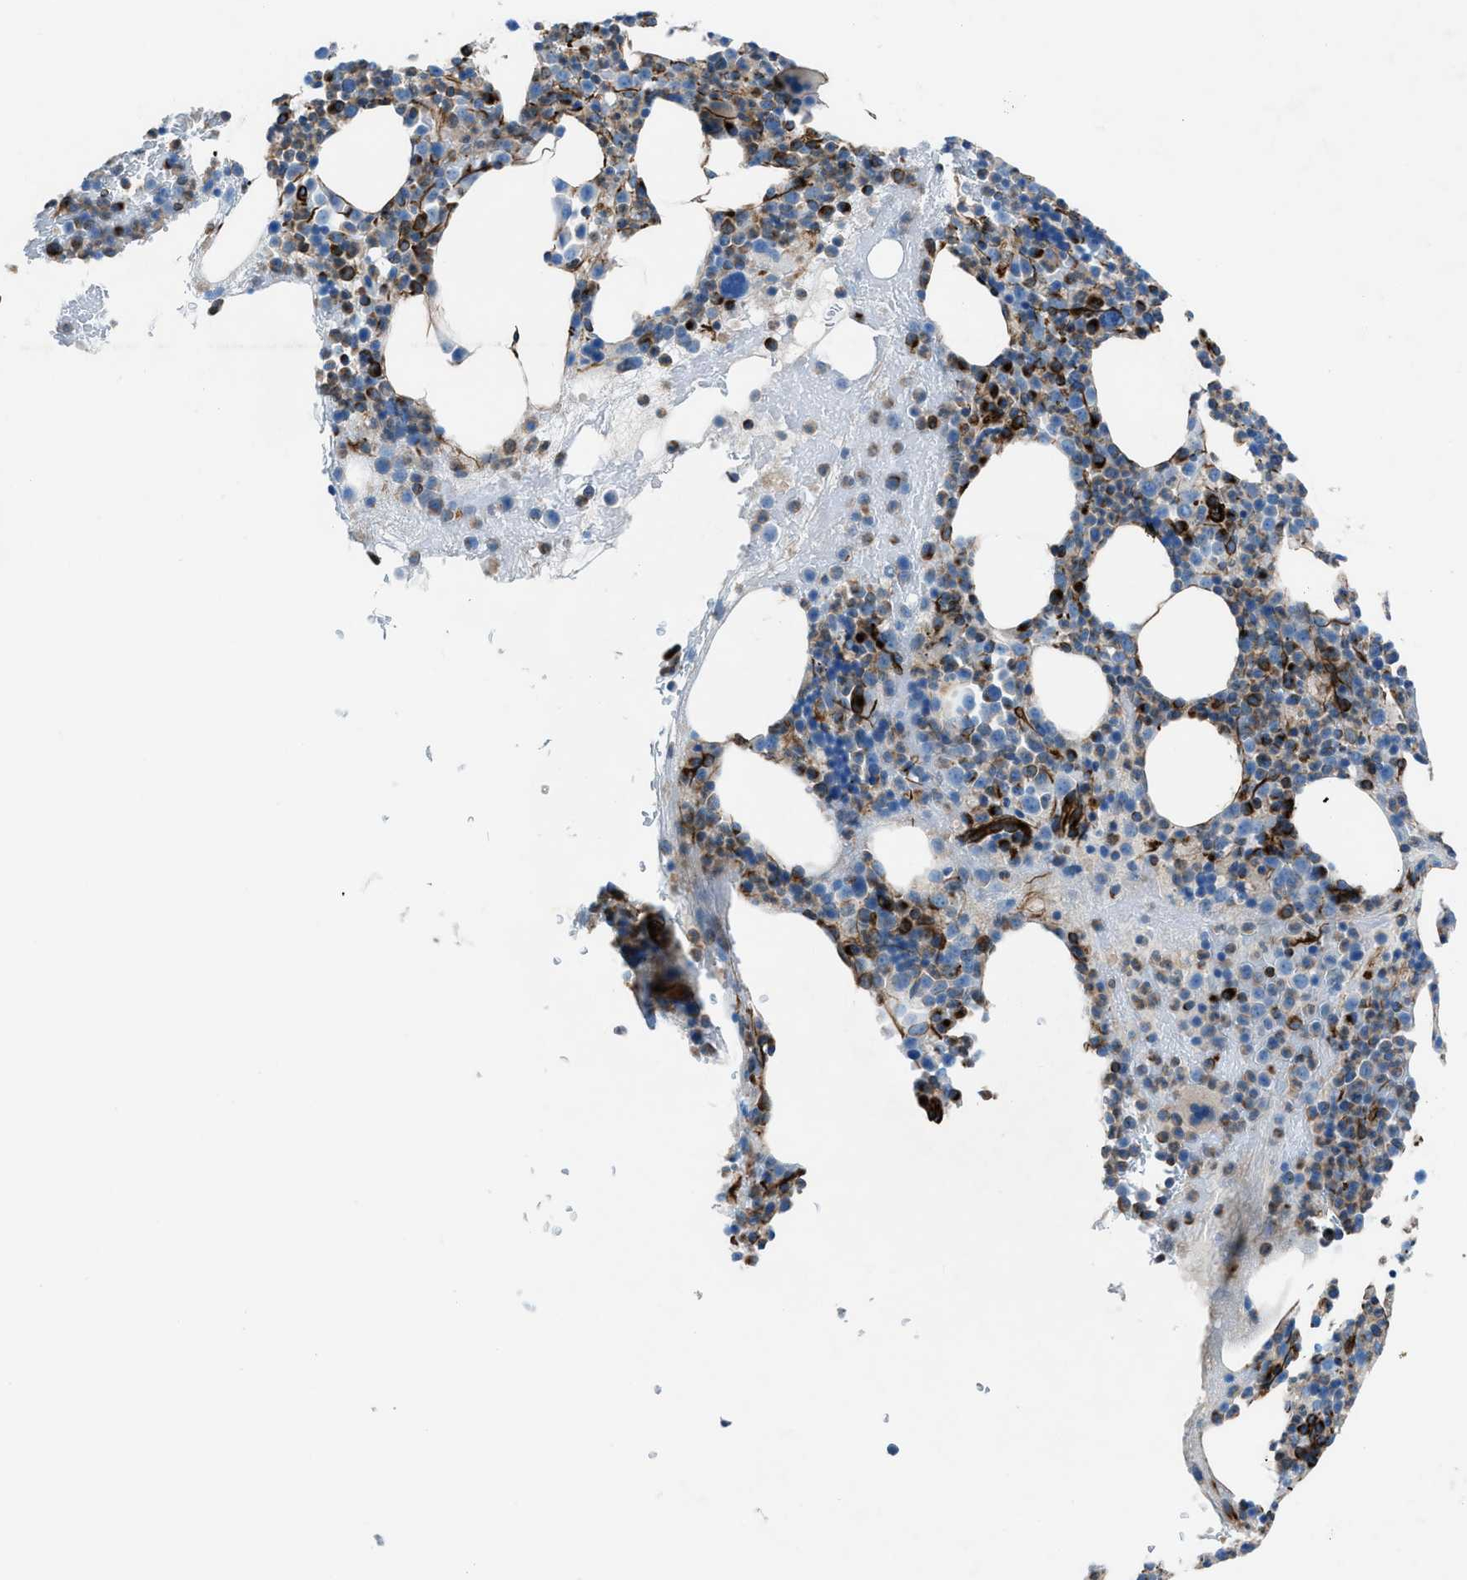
{"staining": {"intensity": "weak", "quantity": "25%-75%", "location": "cytoplasmic/membranous"}, "tissue": "bone marrow", "cell_type": "Hematopoietic cells", "image_type": "normal", "snomed": [{"axis": "morphology", "description": "Normal tissue, NOS"}, {"axis": "morphology", "description": "Inflammation, NOS"}, {"axis": "topography", "description": "Bone marrow"}], "caption": "Immunohistochemistry (DAB (3,3'-diaminobenzidine)) staining of benign bone marrow exhibits weak cytoplasmic/membranous protein expression in about 25%-75% of hematopoietic cells. (DAB (3,3'-diaminobenzidine) IHC with brightfield microscopy, high magnification).", "gene": "CABP7", "patient": {"sex": "male", "age": 73}}